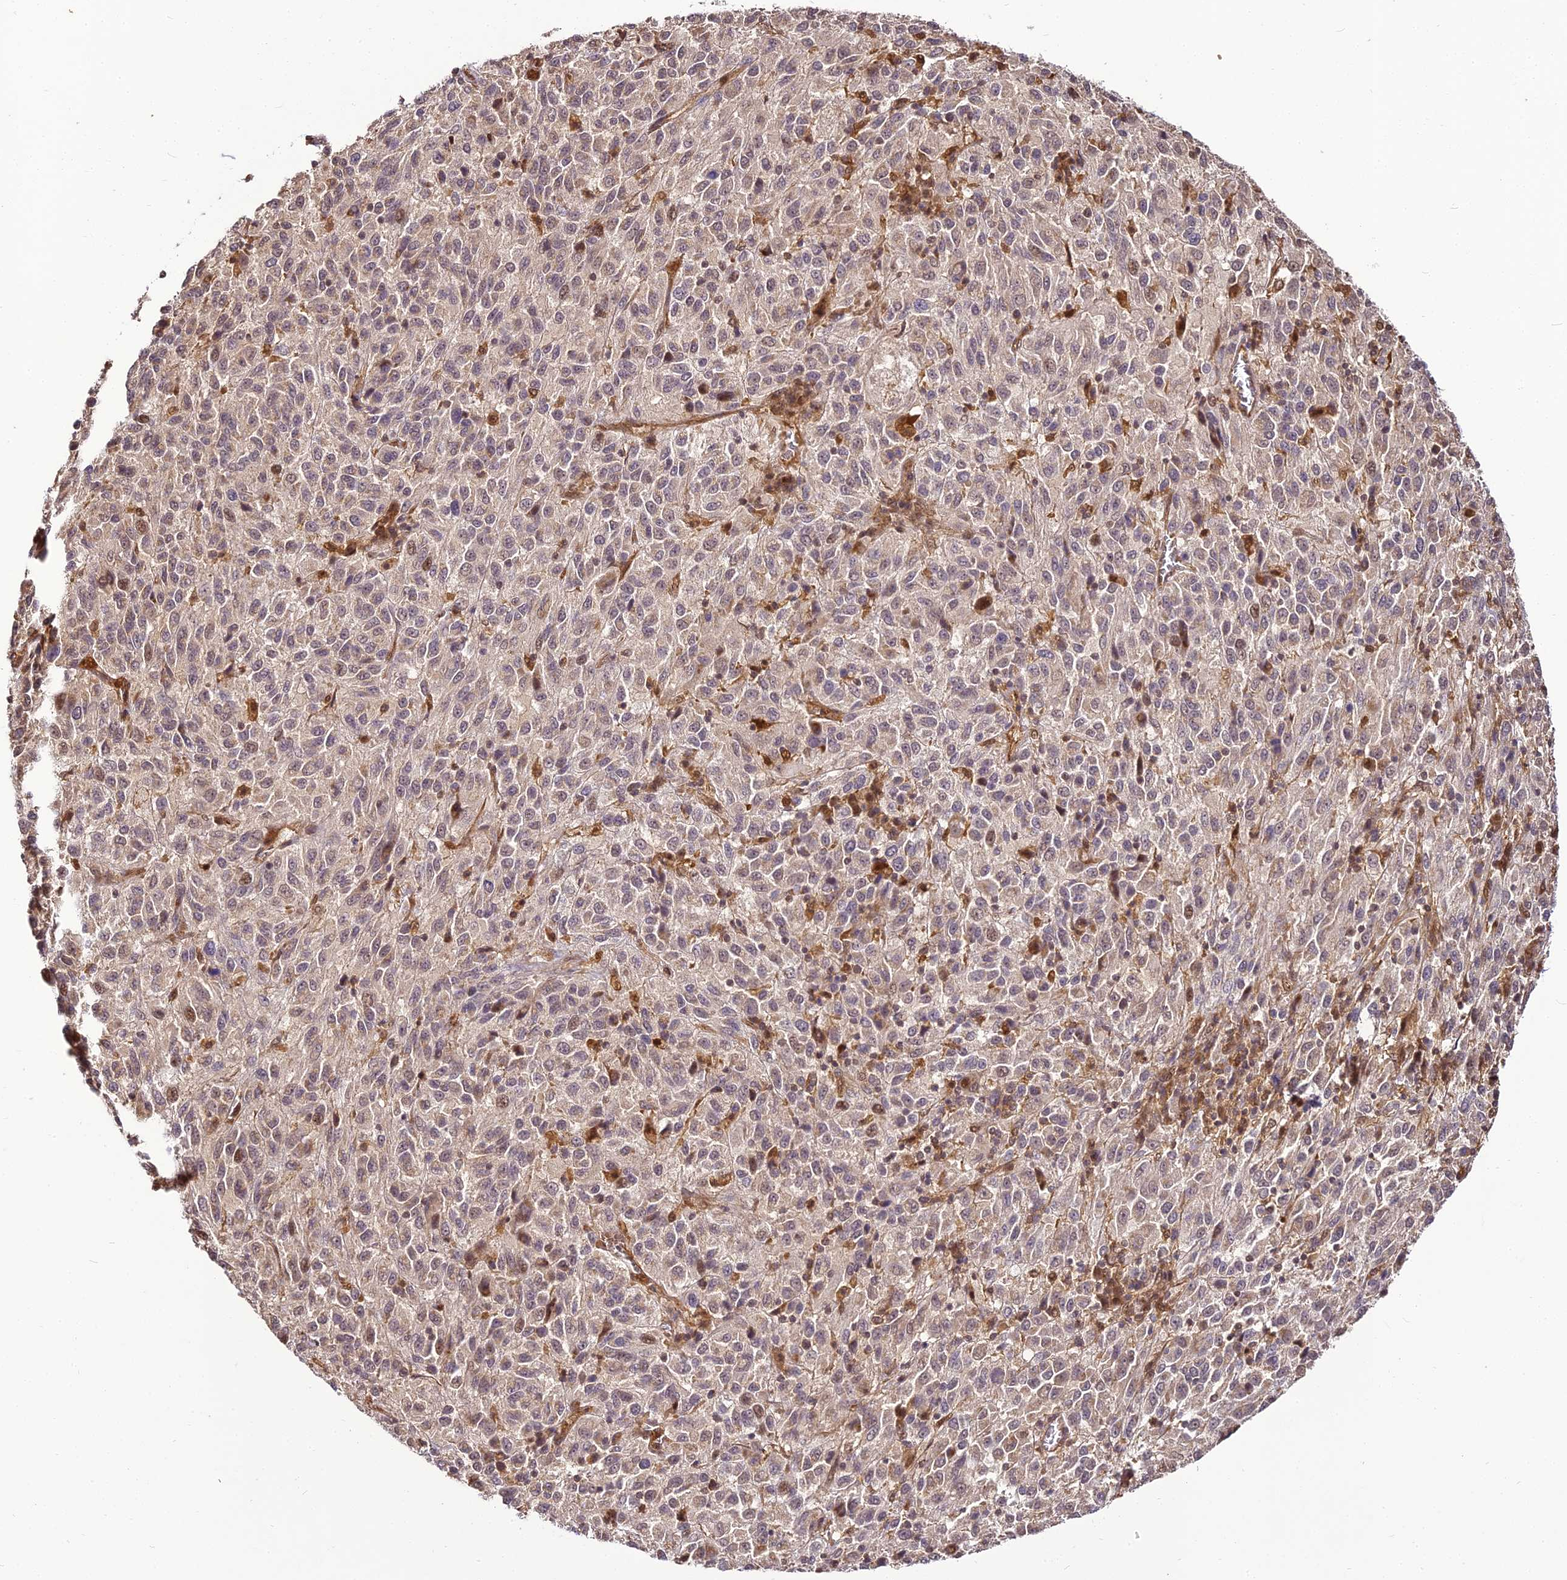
{"staining": {"intensity": "negative", "quantity": "none", "location": "none"}, "tissue": "melanoma", "cell_type": "Tumor cells", "image_type": "cancer", "snomed": [{"axis": "morphology", "description": "Malignant melanoma, Metastatic site"}, {"axis": "topography", "description": "Lung"}], "caption": "An image of melanoma stained for a protein exhibits no brown staining in tumor cells.", "gene": "BCDIN3D", "patient": {"sex": "male", "age": 64}}